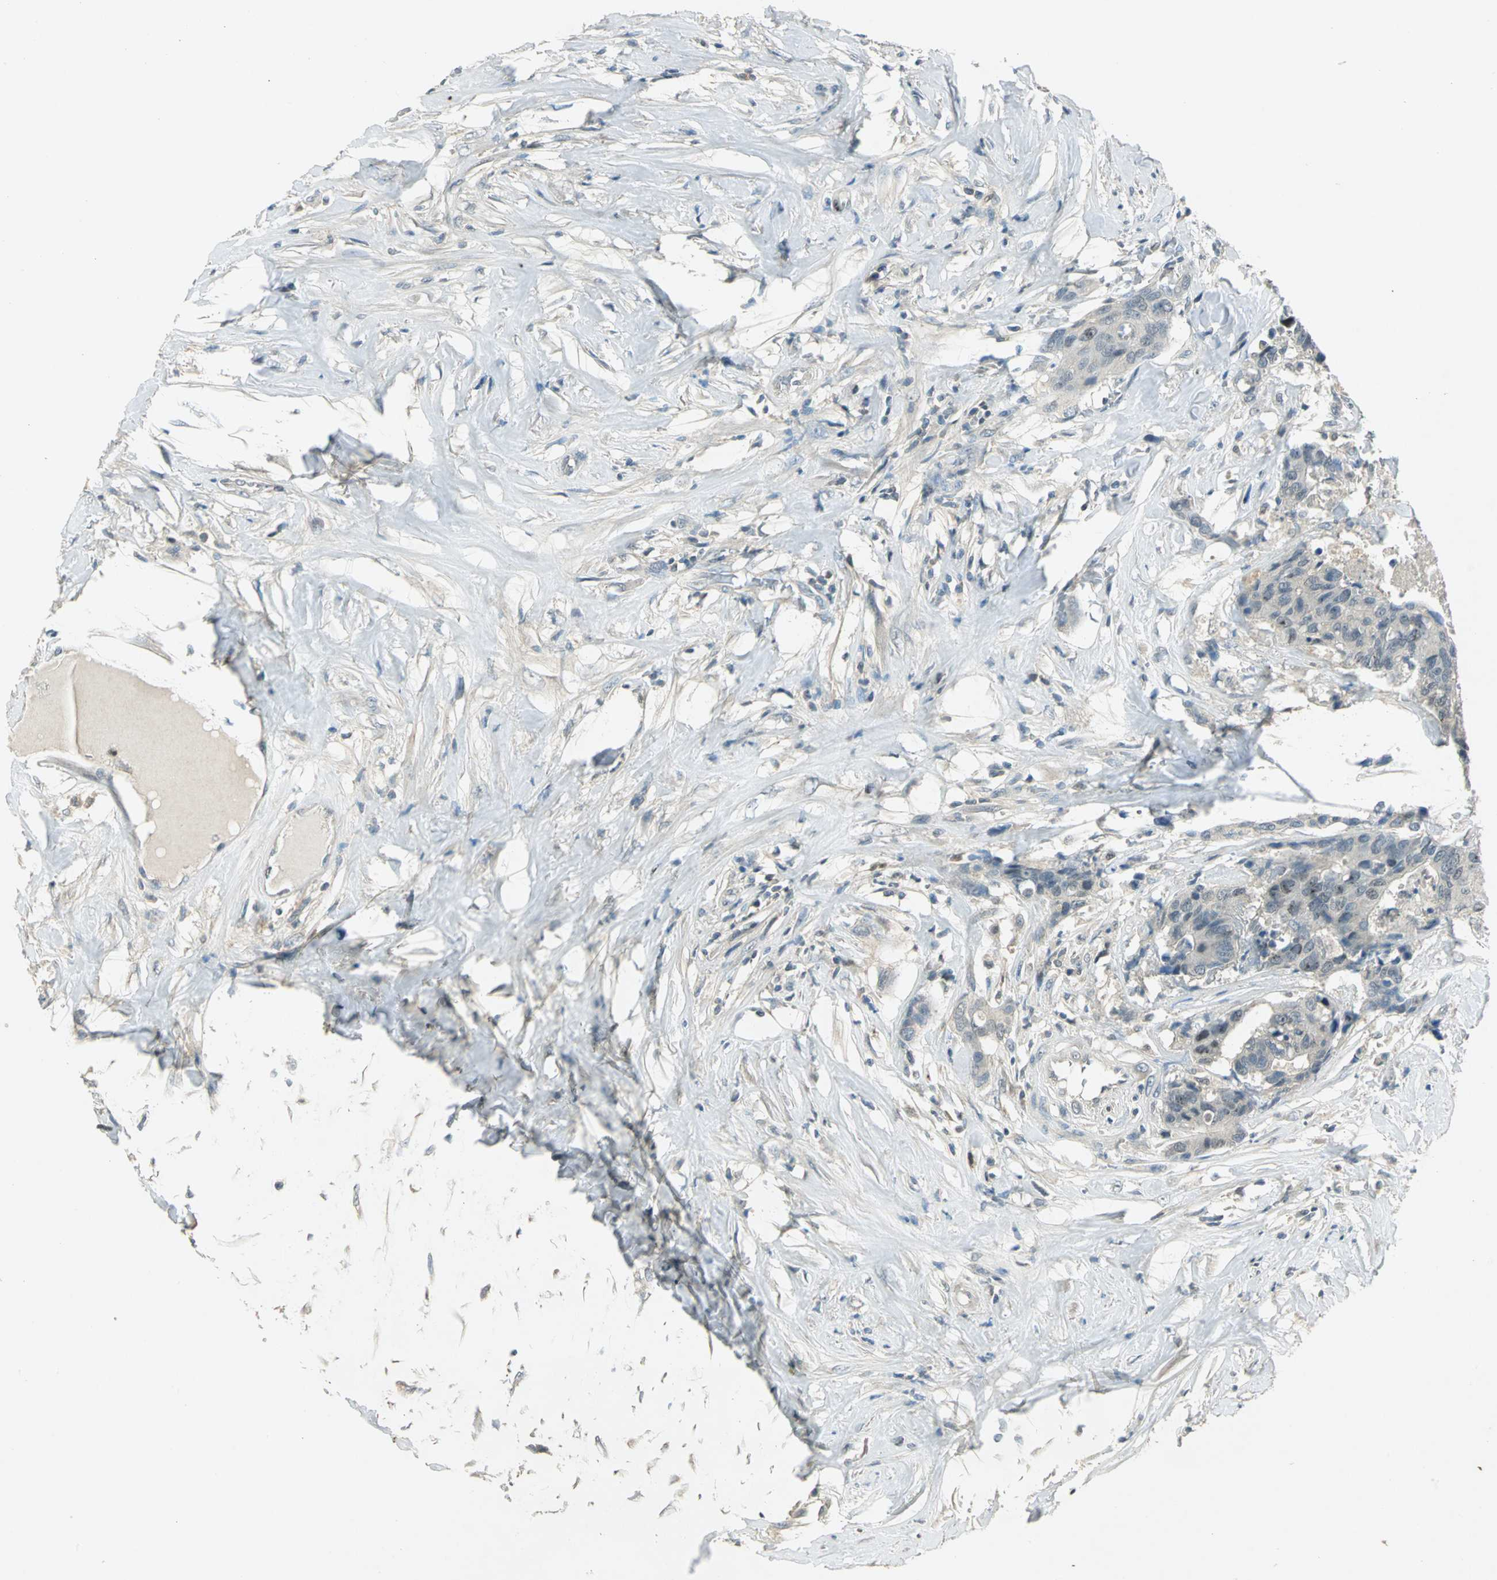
{"staining": {"intensity": "negative", "quantity": "none", "location": "none"}, "tissue": "colorectal cancer", "cell_type": "Tumor cells", "image_type": "cancer", "snomed": [{"axis": "morphology", "description": "Adenocarcinoma, NOS"}, {"axis": "topography", "description": "Rectum"}], "caption": "An image of human adenocarcinoma (colorectal) is negative for staining in tumor cells.", "gene": "BIRC2", "patient": {"sex": "male", "age": 55}}